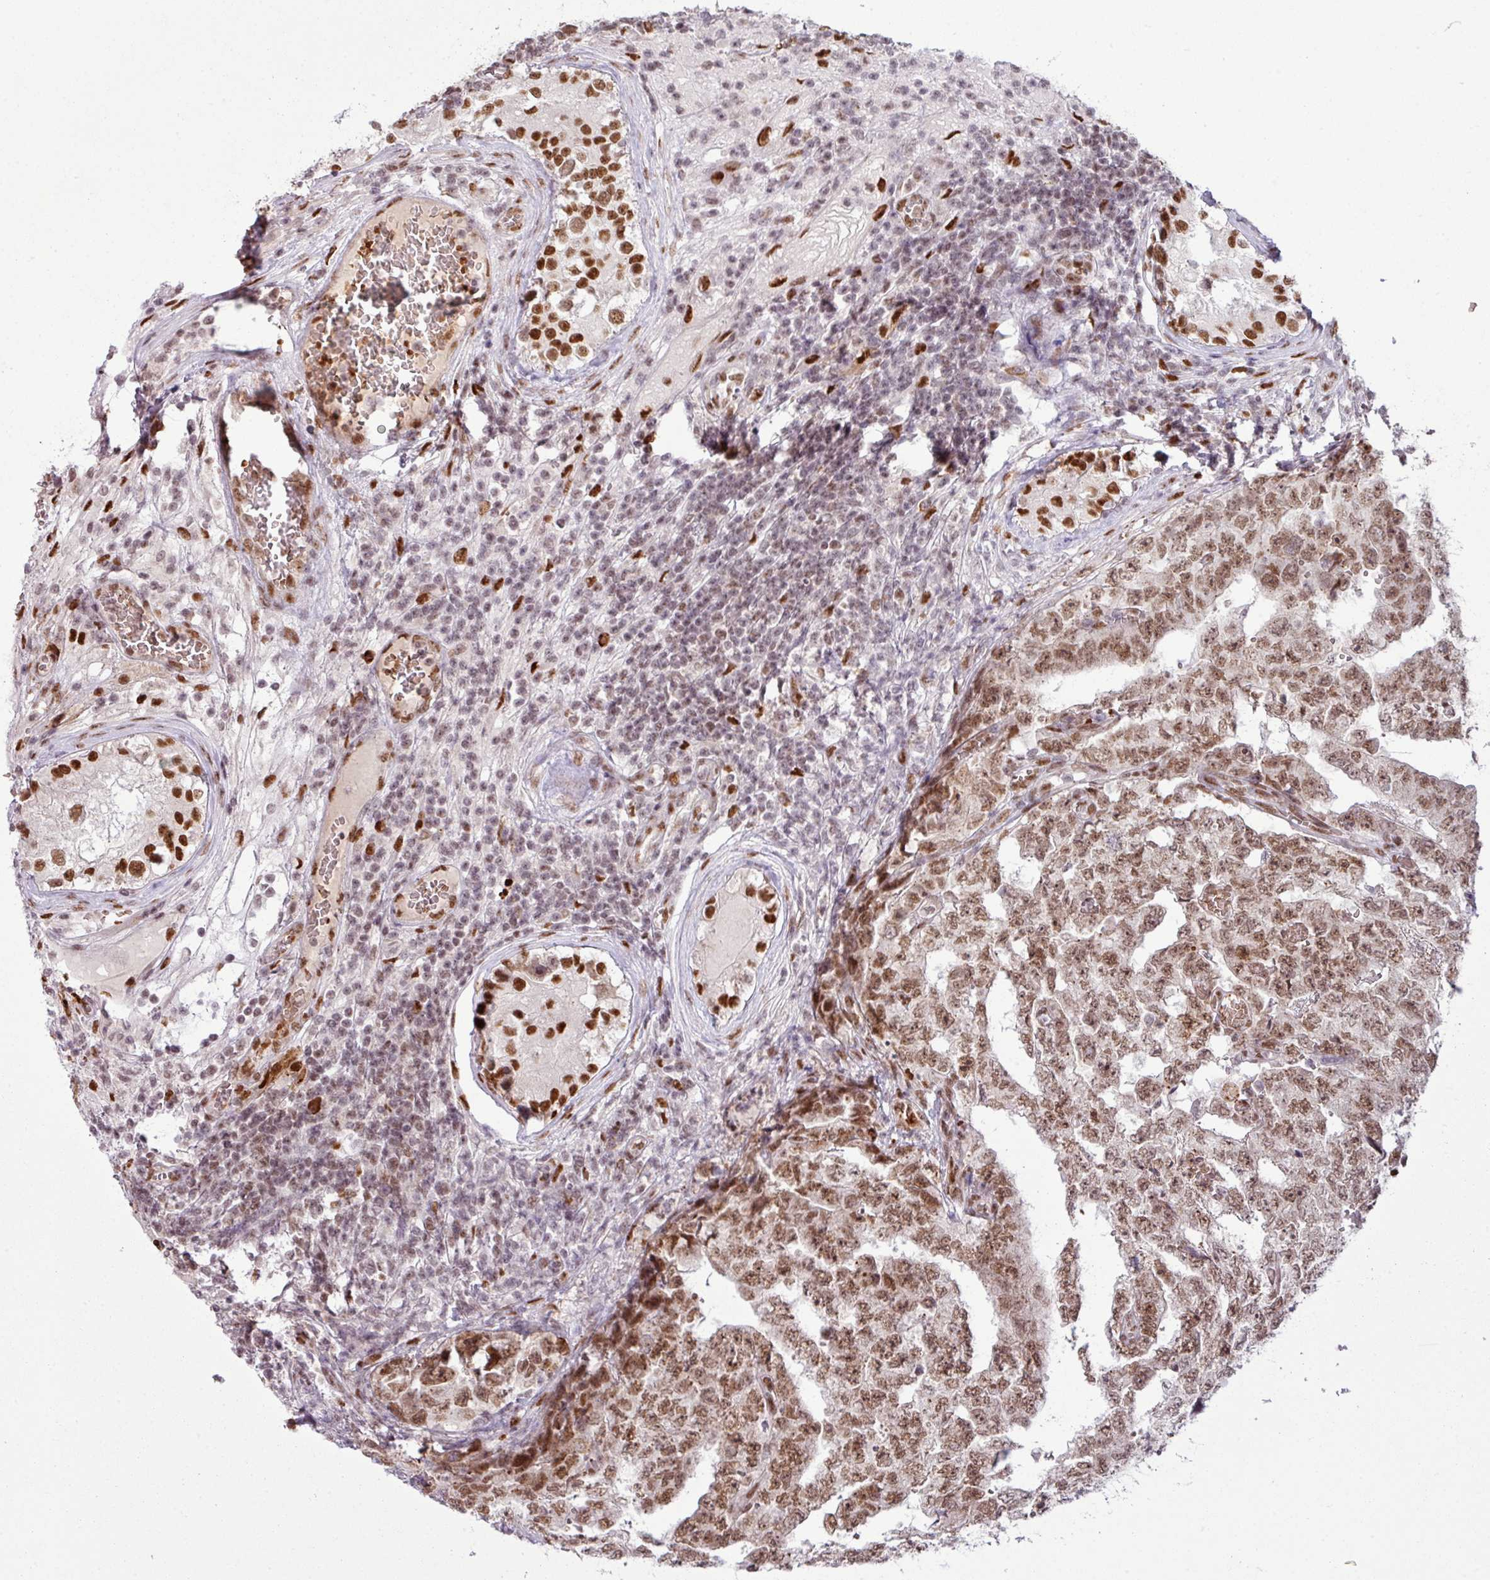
{"staining": {"intensity": "moderate", "quantity": ">75%", "location": "nuclear"}, "tissue": "testis cancer", "cell_type": "Tumor cells", "image_type": "cancer", "snomed": [{"axis": "morphology", "description": "Carcinoma, Embryonal, NOS"}, {"axis": "topography", "description": "Testis"}], "caption": "There is medium levels of moderate nuclear staining in tumor cells of testis cancer (embryonal carcinoma), as demonstrated by immunohistochemical staining (brown color).", "gene": "PRDM5", "patient": {"sex": "male", "age": 25}}